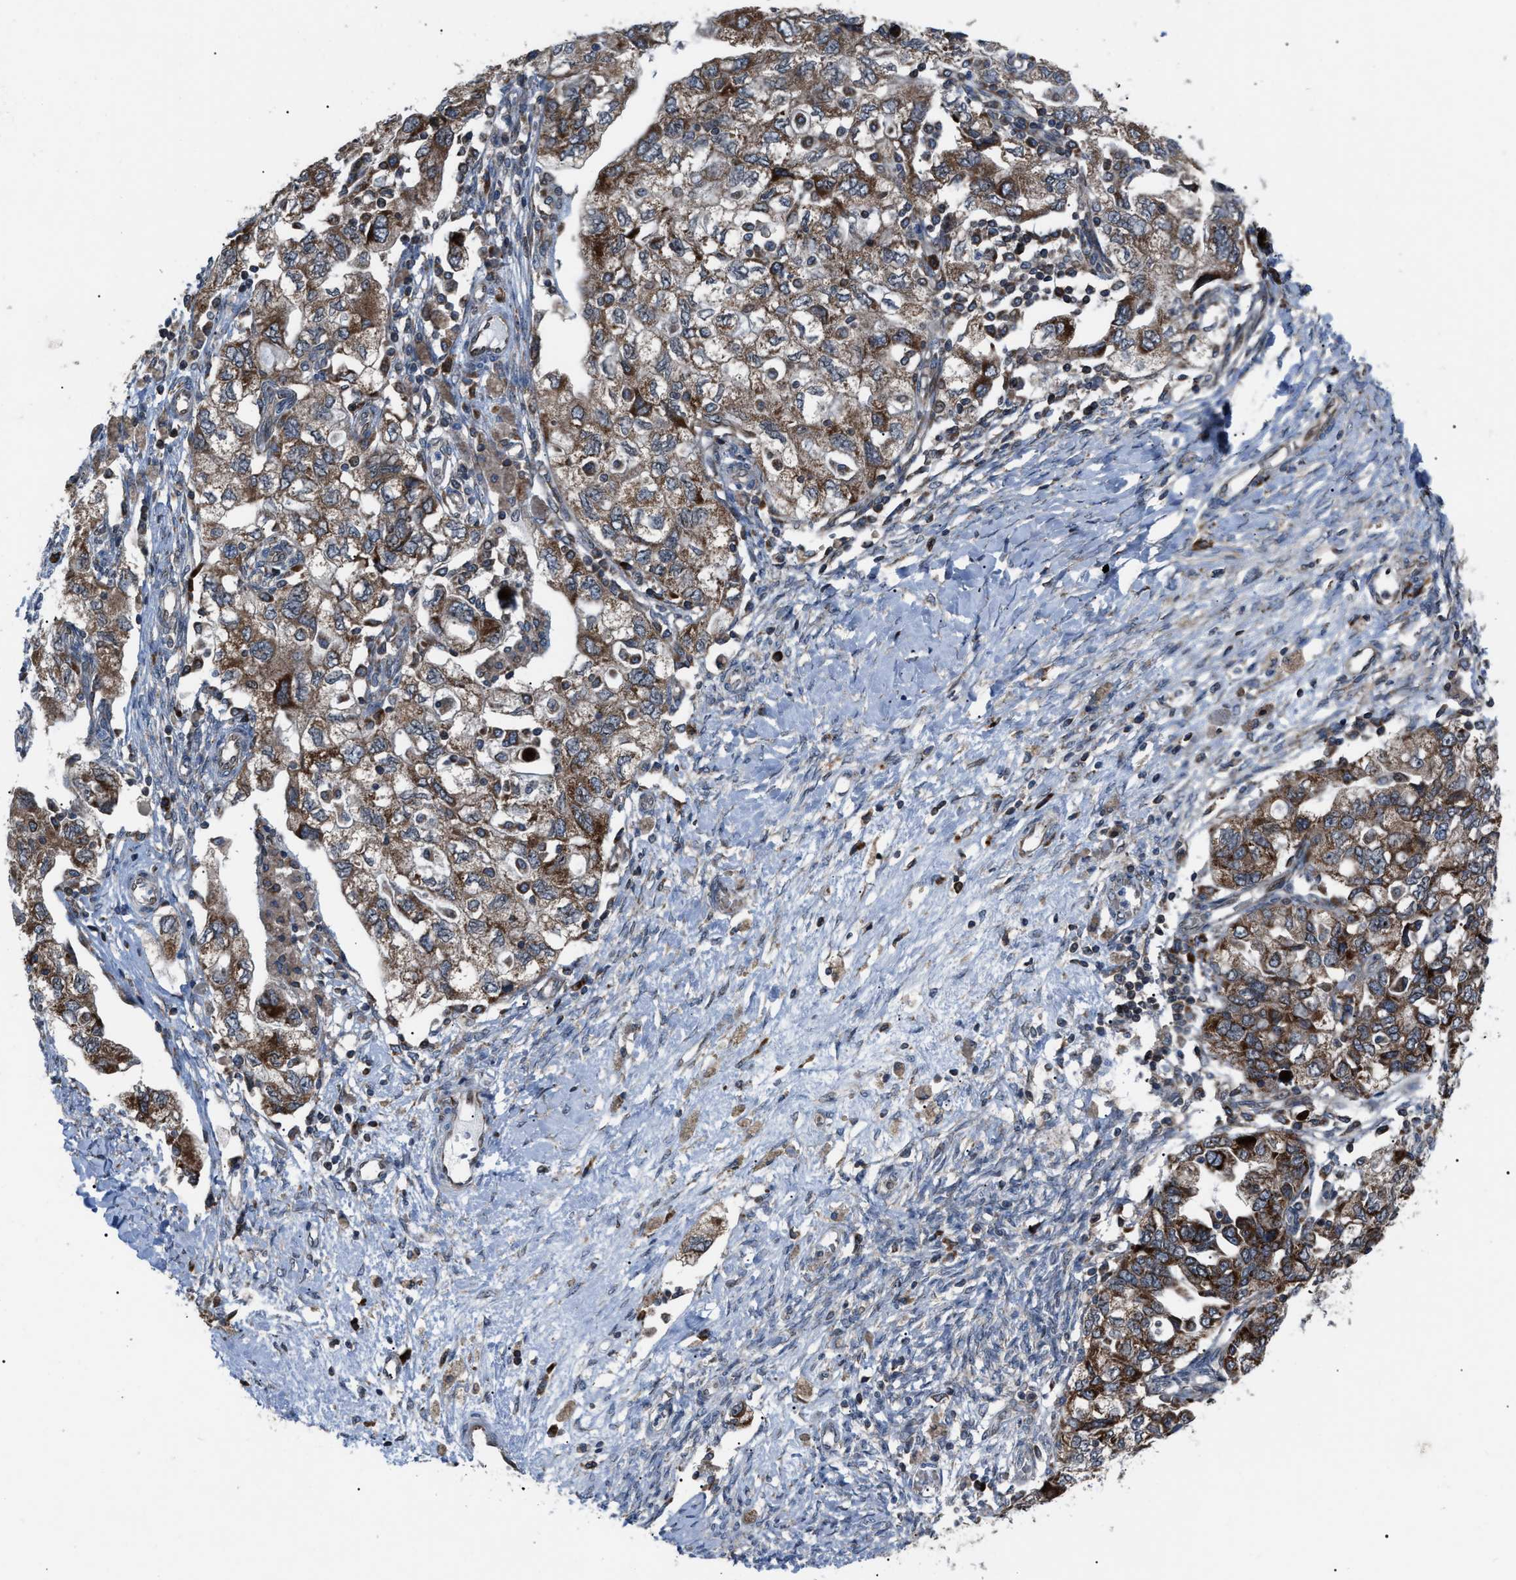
{"staining": {"intensity": "moderate", "quantity": ">75%", "location": "cytoplasmic/membranous"}, "tissue": "ovarian cancer", "cell_type": "Tumor cells", "image_type": "cancer", "snomed": [{"axis": "morphology", "description": "Carcinoma, NOS"}, {"axis": "morphology", "description": "Cystadenocarcinoma, serous, NOS"}, {"axis": "topography", "description": "Ovary"}], "caption": "This image exhibits ovarian serous cystadenocarcinoma stained with IHC to label a protein in brown. The cytoplasmic/membranous of tumor cells show moderate positivity for the protein. Nuclei are counter-stained blue.", "gene": "AGO2", "patient": {"sex": "female", "age": 69}}